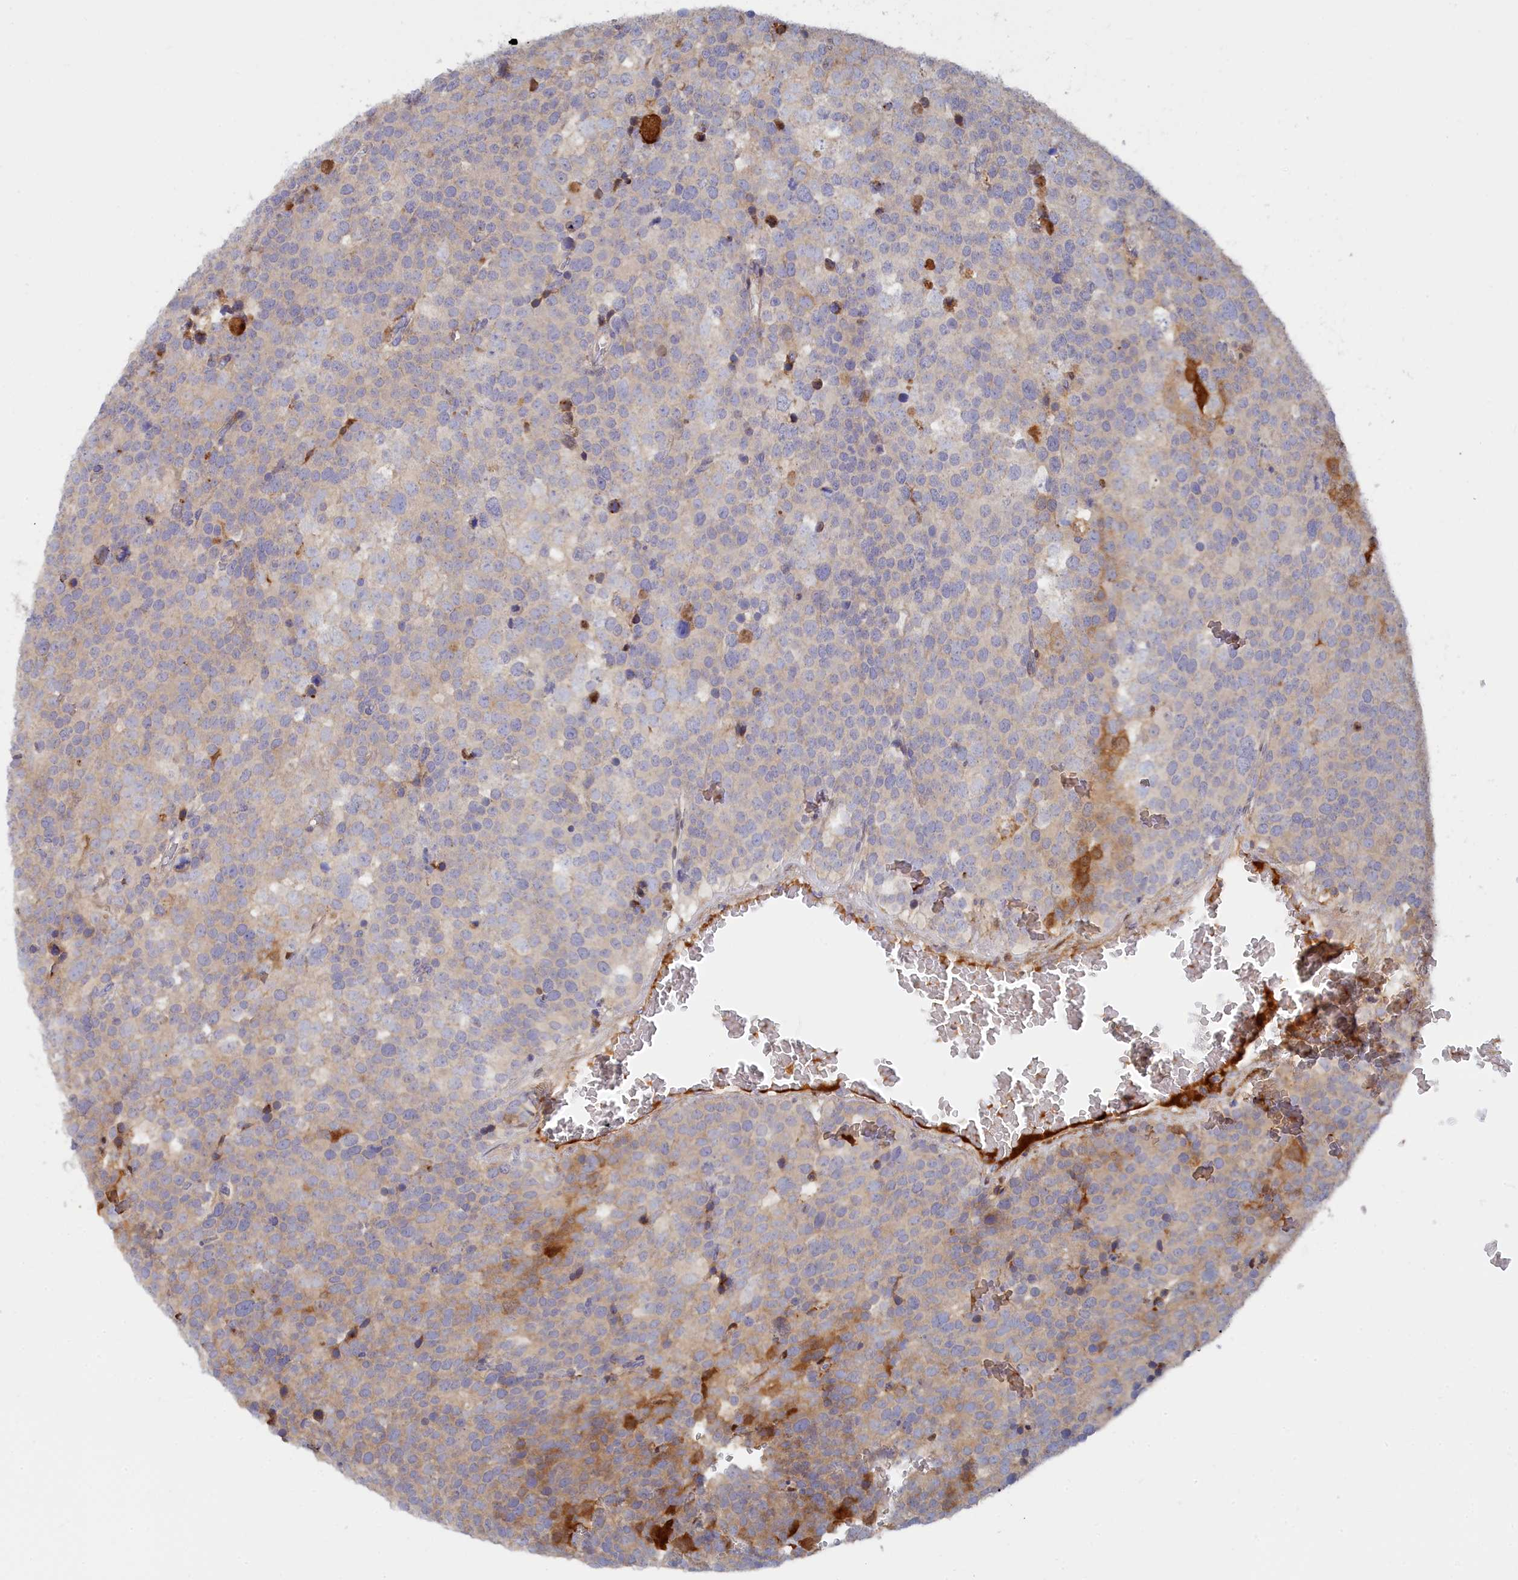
{"staining": {"intensity": "moderate", "quantity": "<25%", "location": "cytoplasmic/membranous"}, "tissue": "testis cancer", "cell_type": "Tumor cells", "image_type": "cancer", "snomed": [{"axis": "morphology", "description": "Seminoma, NOS"}, {"axis": "topography", "description": "Testis"}], "caption": "Immunohistochemical staining of human testis cancer (seminoma) demonstrates low levels of moderate cytoplasmic/membranous protein staining in about <25% of tumor cells.", "gene": "SPATA5L1", "patient": {"sex": "male", "age": 71}}